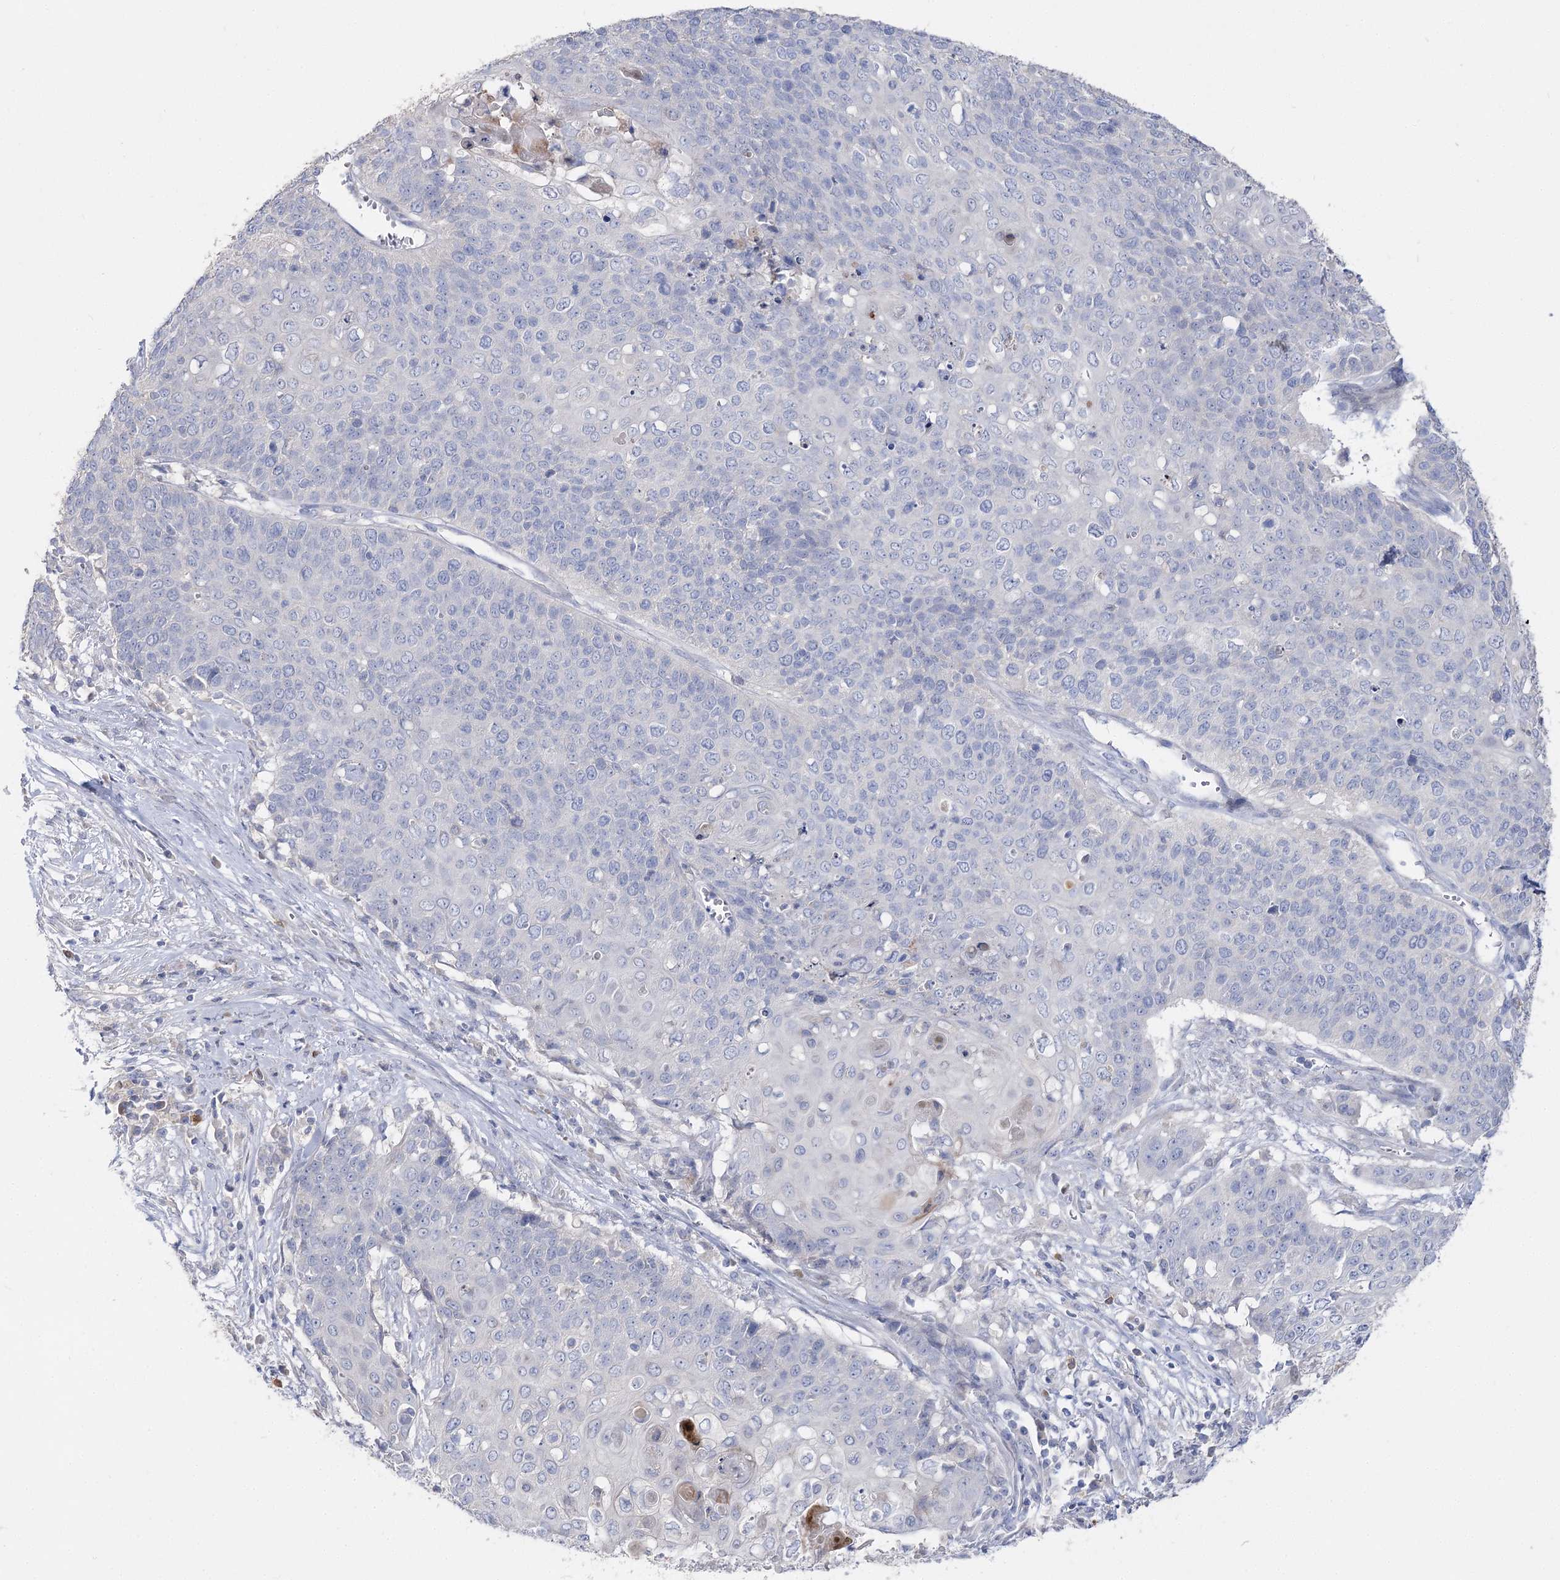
{"staining": {"intensity": "negative", "quantity": "none", "location": "none"}, "tissue": "cervical cancer", "cell_type": "Tumor cells", "image_type": "cancer", "snomed": [{"axis": "morphology", "description": "Squamous cell carcinoma, NOS"}, {"axis": "topography", "description": "Cervix"}], "caption": "Tumor cells are negative for protein expression in human cervical cancer.", "gene": "NRAP", "patient": {"sex": "female", "age": 39}}